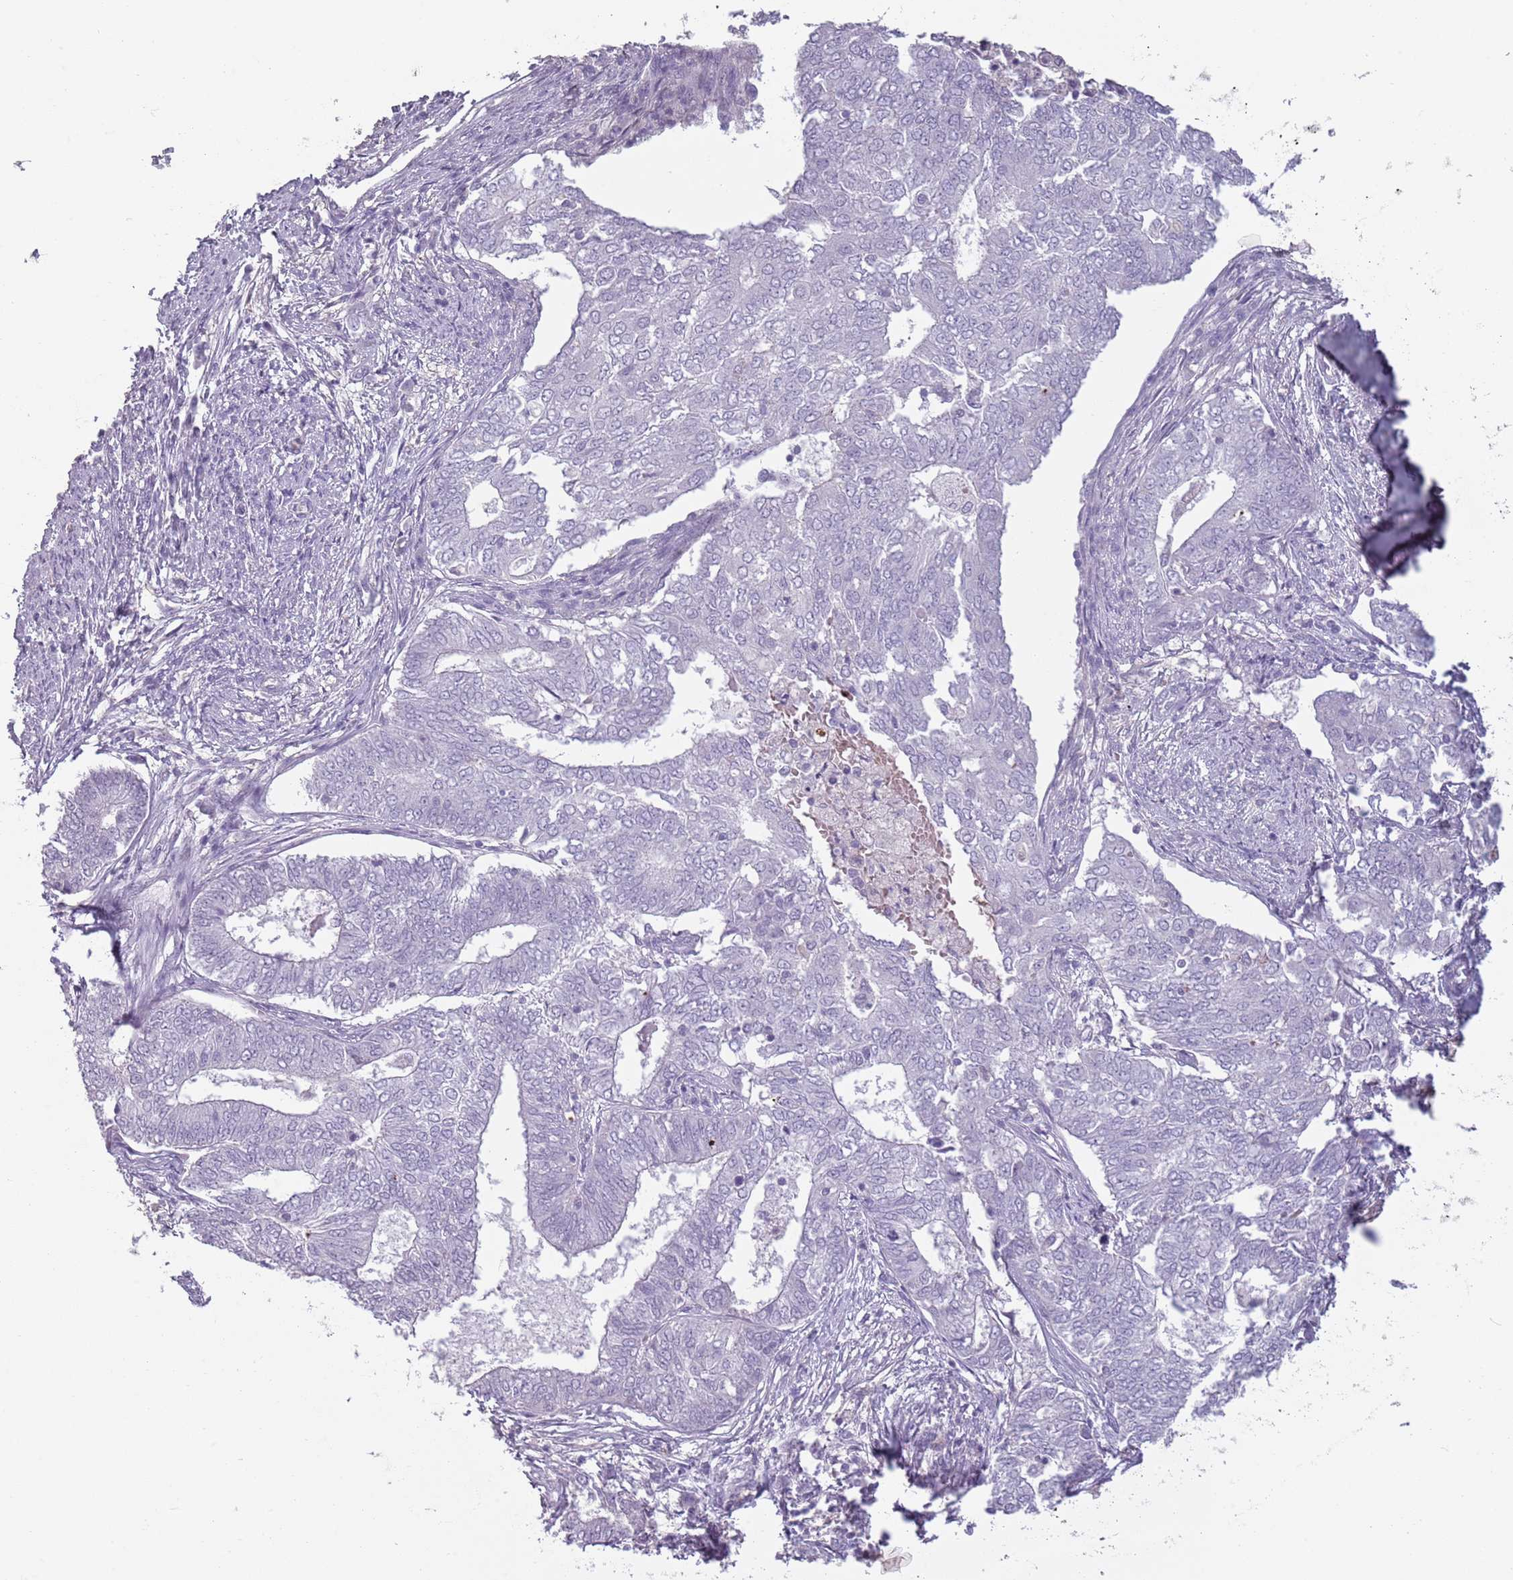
{"staining": {"intensity": "negative", "quantity": "none", "location": "none"}, "tissue": "endometrial cancer", "cell_type": "Tumor cells", "image_type": "cancer", "snomed": [{"axis": "morphology", "description": "Adenocarcinoma, NOS"}, {"axis": "topography", "description": "Endometrium"}], "caption": "A histopathology image of human endometrial adenocarcinoma is negative for staining in tumor cells.", "gene": "PIEZO1", "patient": {"sex": "female", "age": 62}}